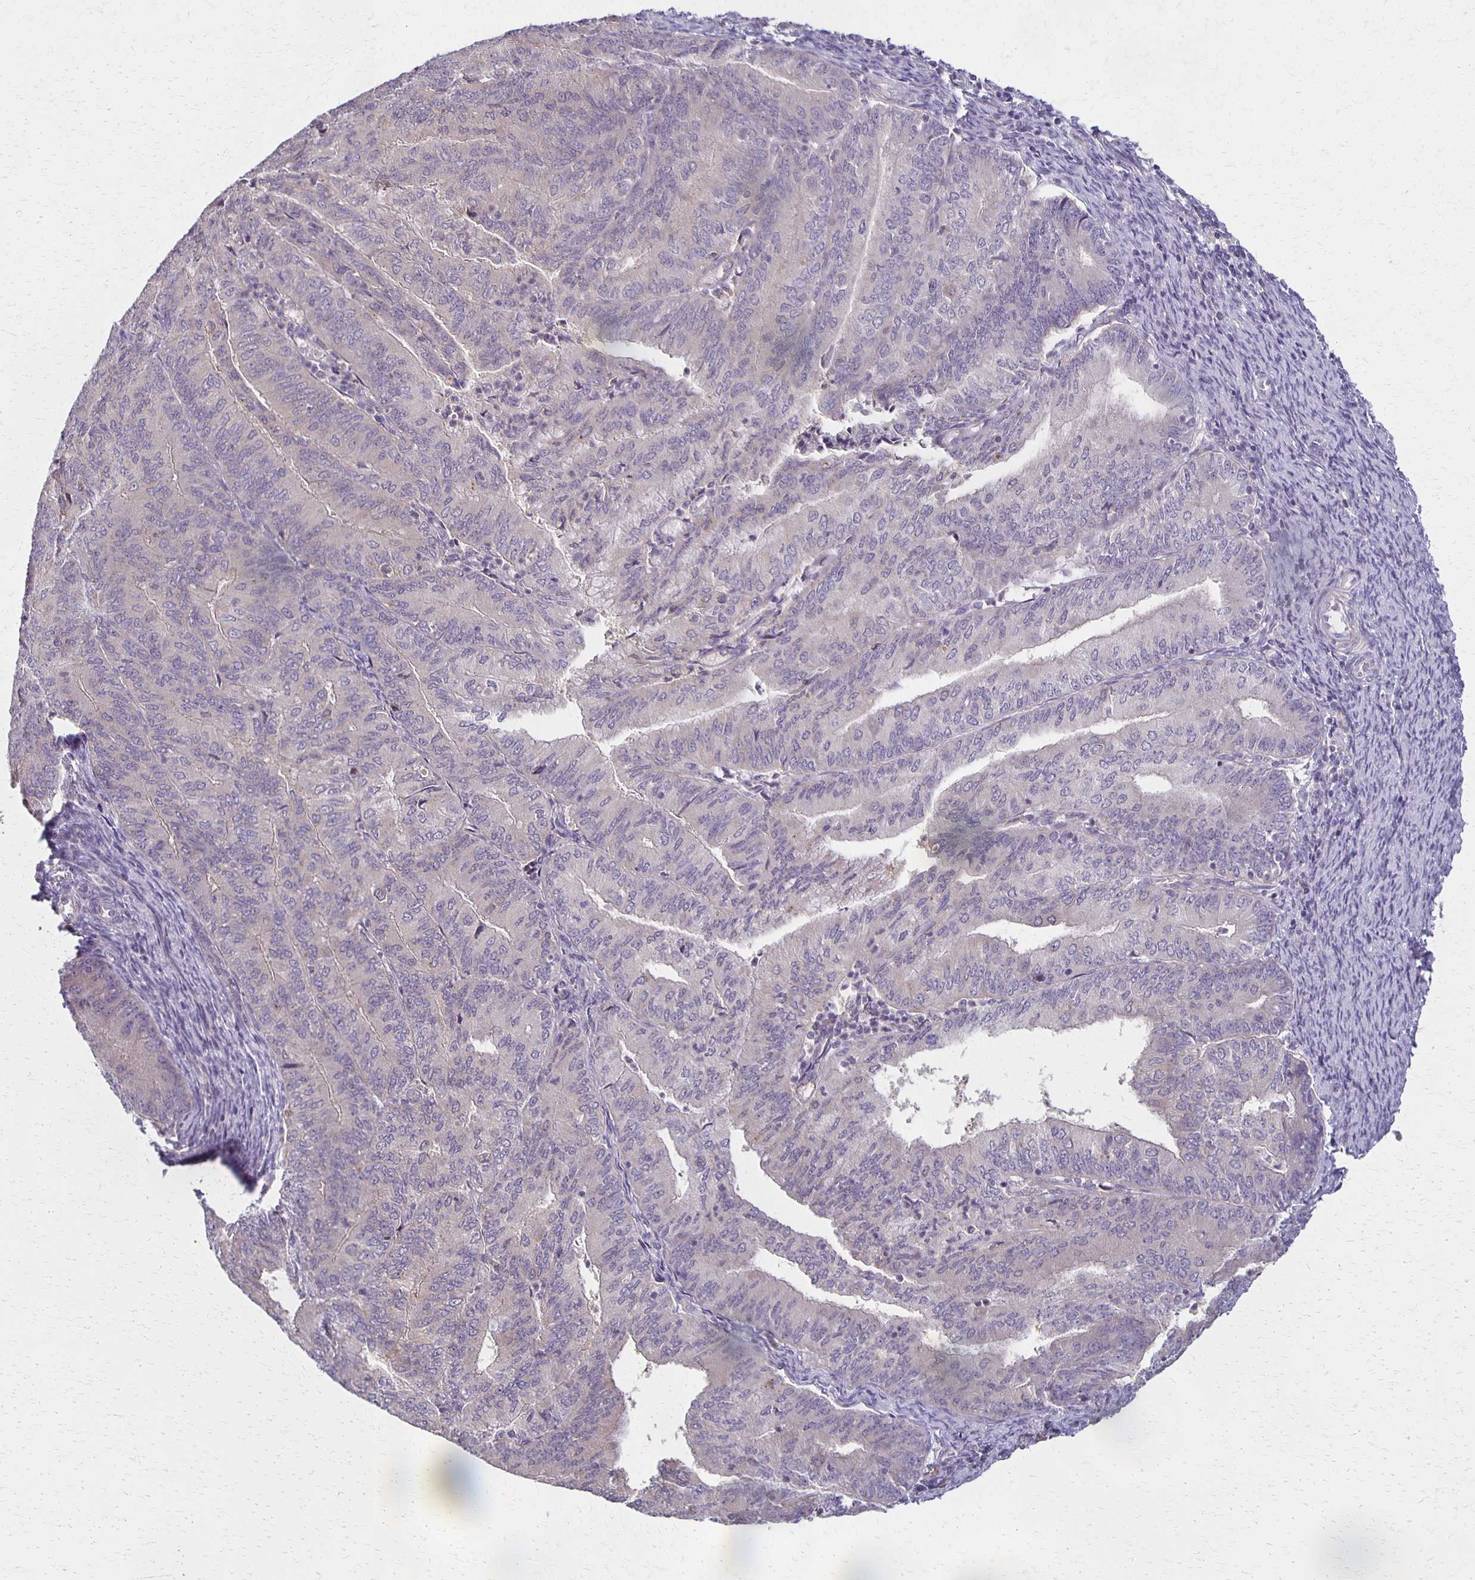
{"staining": {"intensity": "negative", "quantity": "none", "location": "none"}, "tissue": "endometrial cancer", "cell_type": "Tumor cells", "image_type": "cancer", "snomed": [{"axis": "morphology", "description": "Adenocarcinoma, NOS"}, {"axis": "topography", "description": "Endometrium"}], "caption": "This is a photomicrograph of IHC staining of endometrial cancer (adenocarcinoma), which shows no positivity in tumor cells.", "gene": "GPX4", "patient": {"sex": "female", "age": 57}}